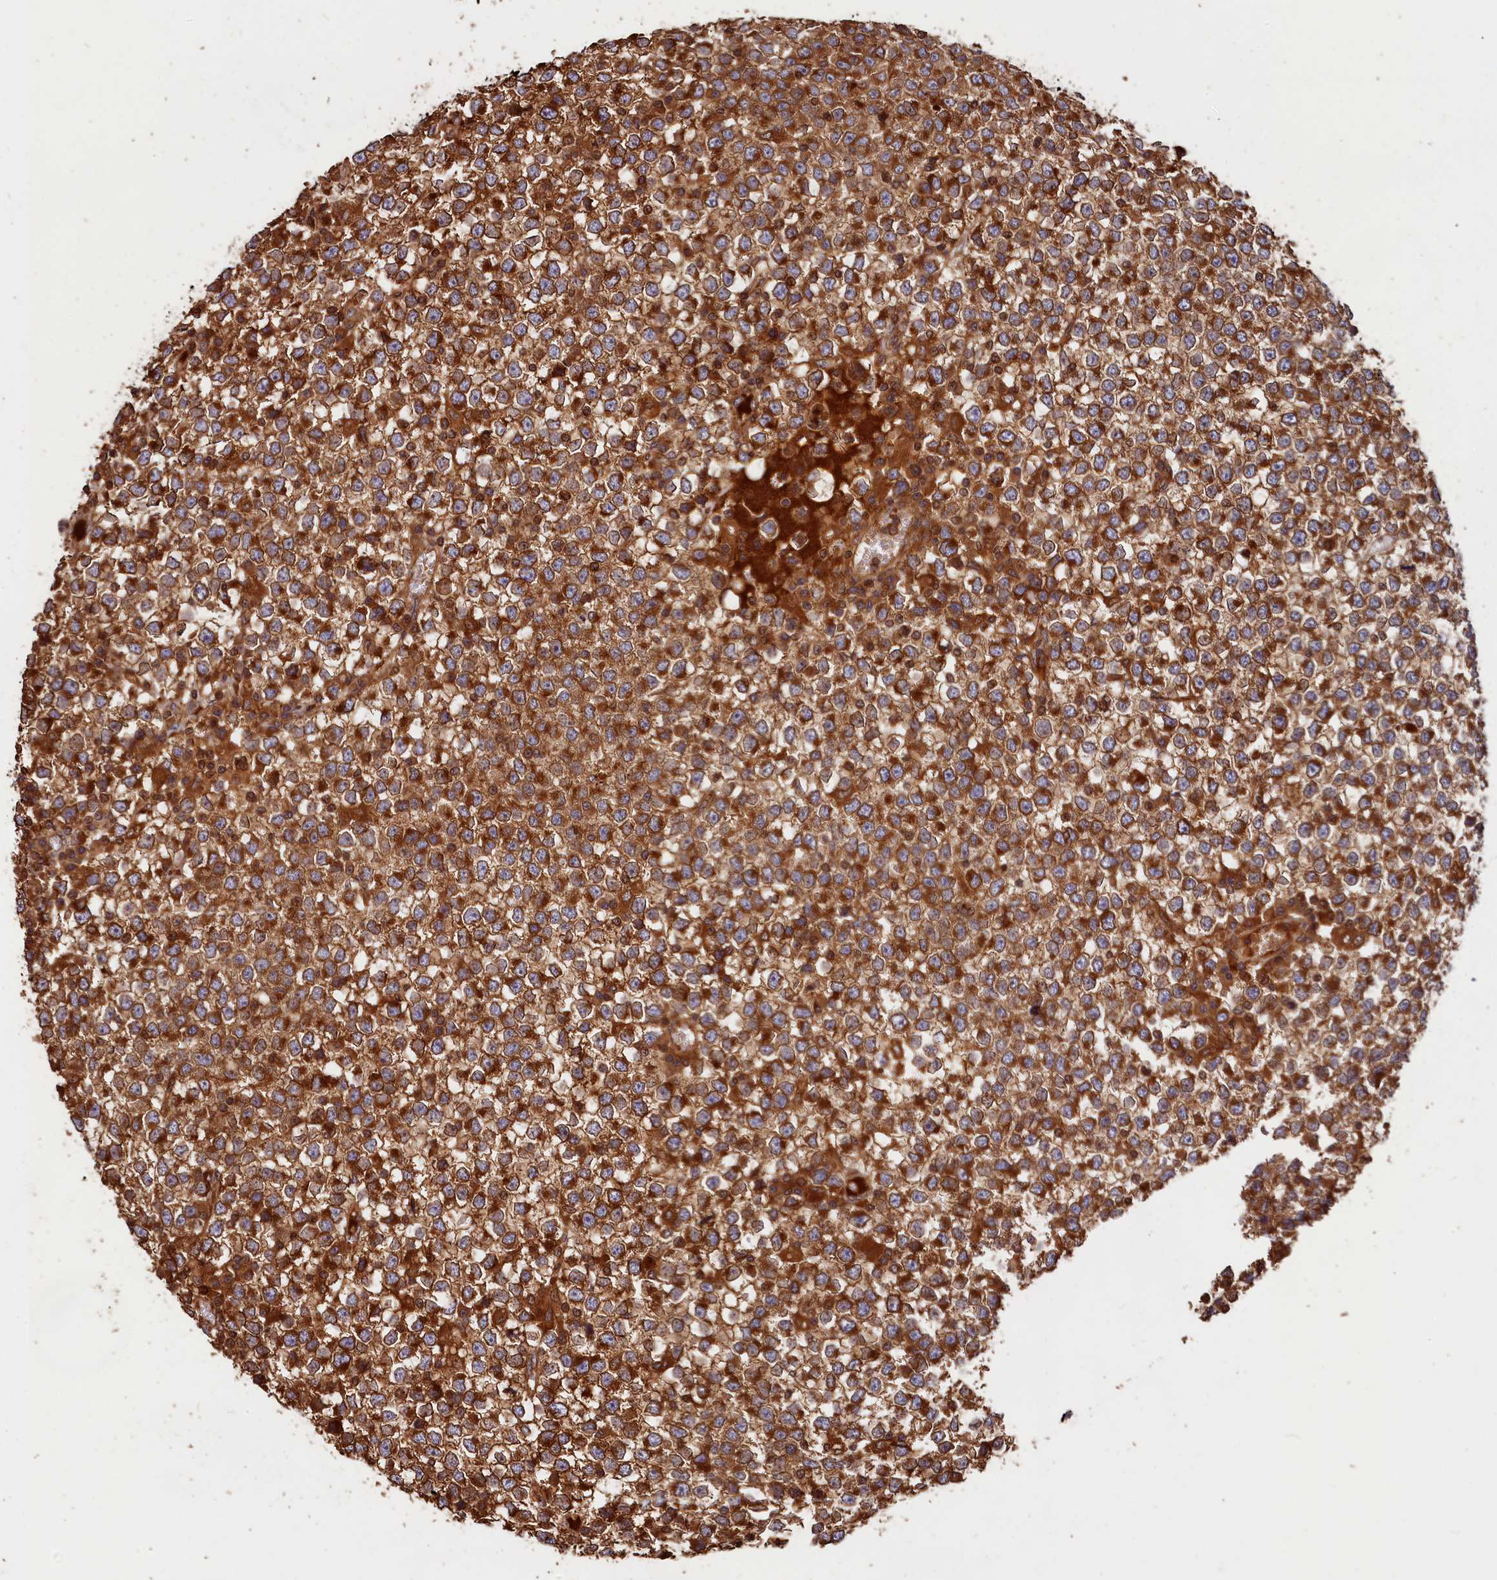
{"staining": {"intensity": "strong", "quantity": ">75%", "location": "cytoplasmic/membranous"}, "tissue": "testis cancer", "cell_type": "Tumor cells", "image_type": "cancer", "snomed": [{"axis": "morphology", "description": "Seminoma, NOS"}, {"axis": "topography", "description": "Testis"}], "caption": "Immunohistochemistry (IHC) (DAB) staining of human testis seminoma reveals strong cytoplasmic/membranous protein expression in approximately >75% of tumor cells.", "gene": "HMOX2", "patient": {"sex": "male", "age": 65}}